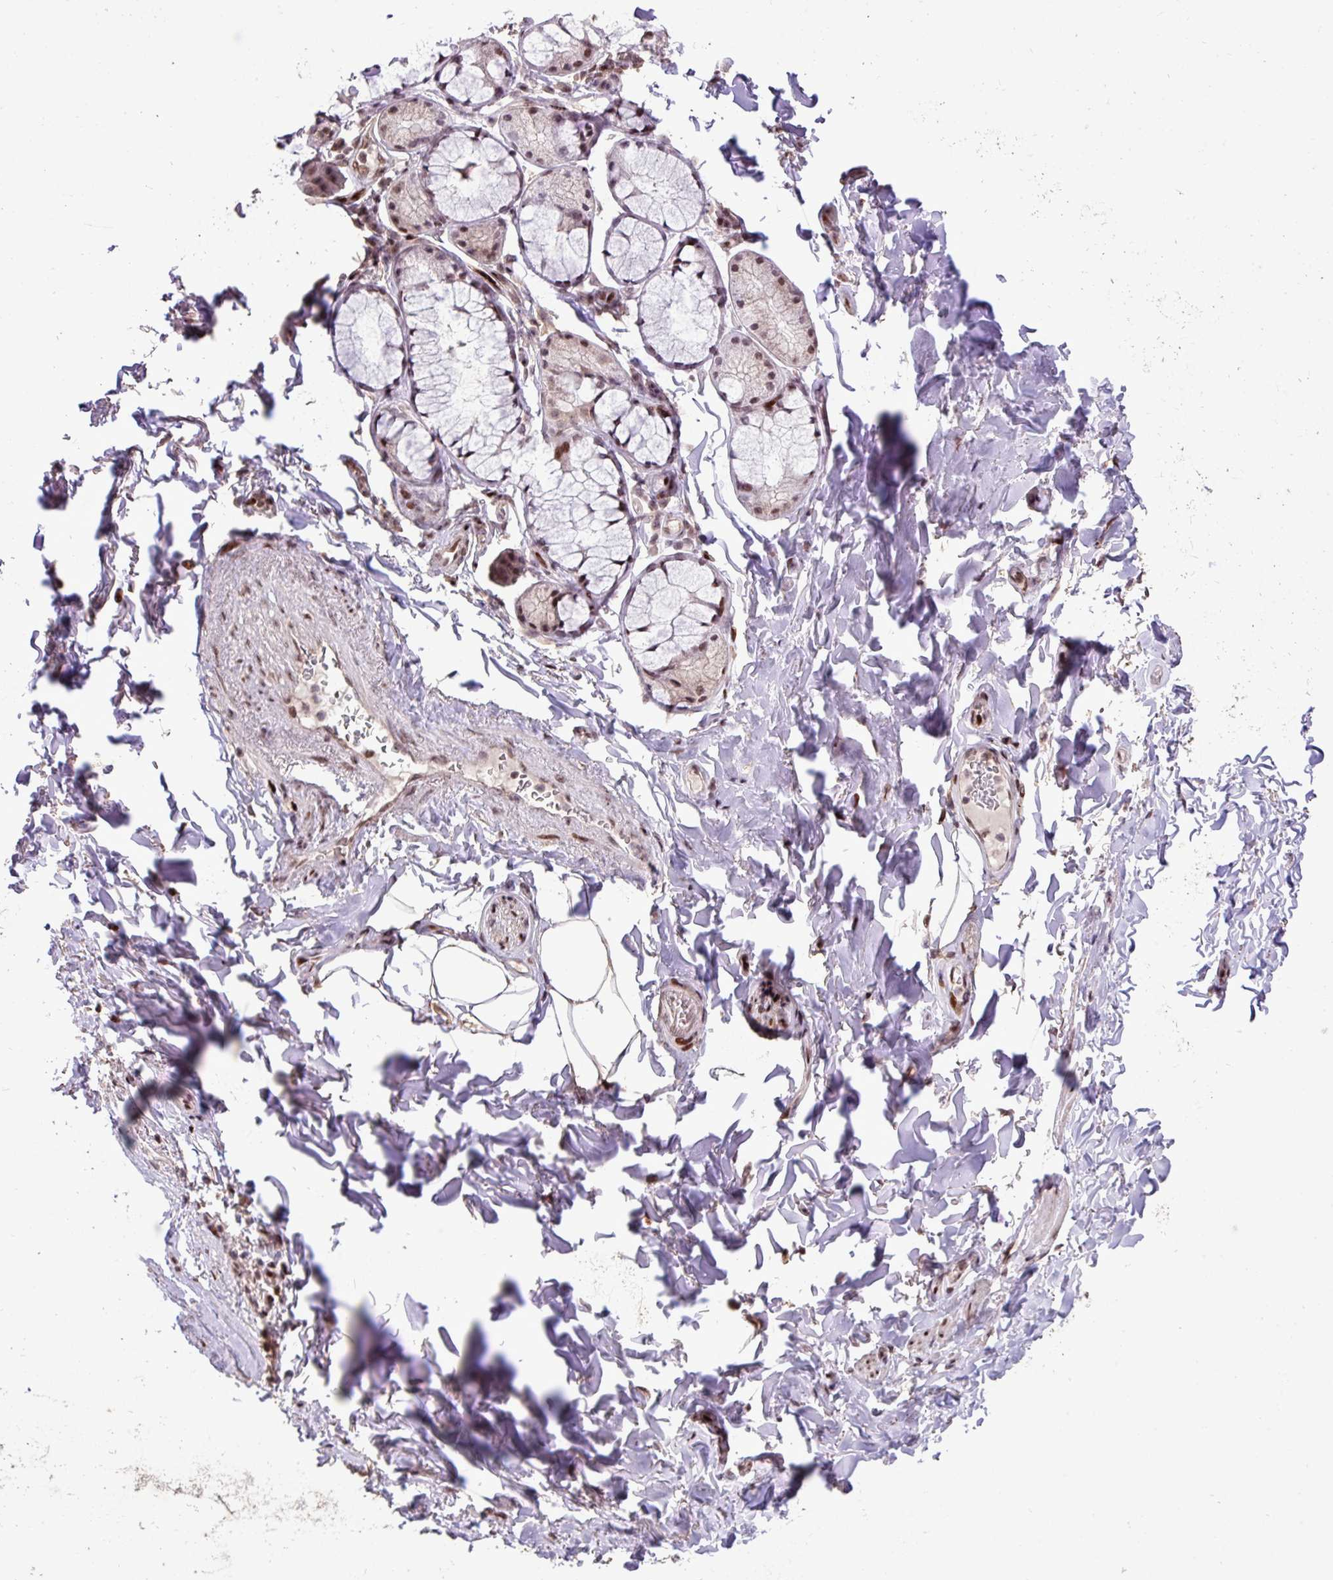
{"staining": {"intensity": "negative", "quantity": "none", "location": "none"}, "tissue": "adipose tissue", "cell_type": "Adipocytes", "image_type": "normal", "snomed": [{"axis": "morphology", "description": "Normal tissue, NOS"}, {"axis": "topography", "description": "Bronchus"}], "caption": "Immunohistochemistry image of benign human adipose tissue stained for a protein (brown), which demonstrates no expression in adipocytes.", "gene": "ZNF709", "patient": {"sex": "male", "age": 70}}